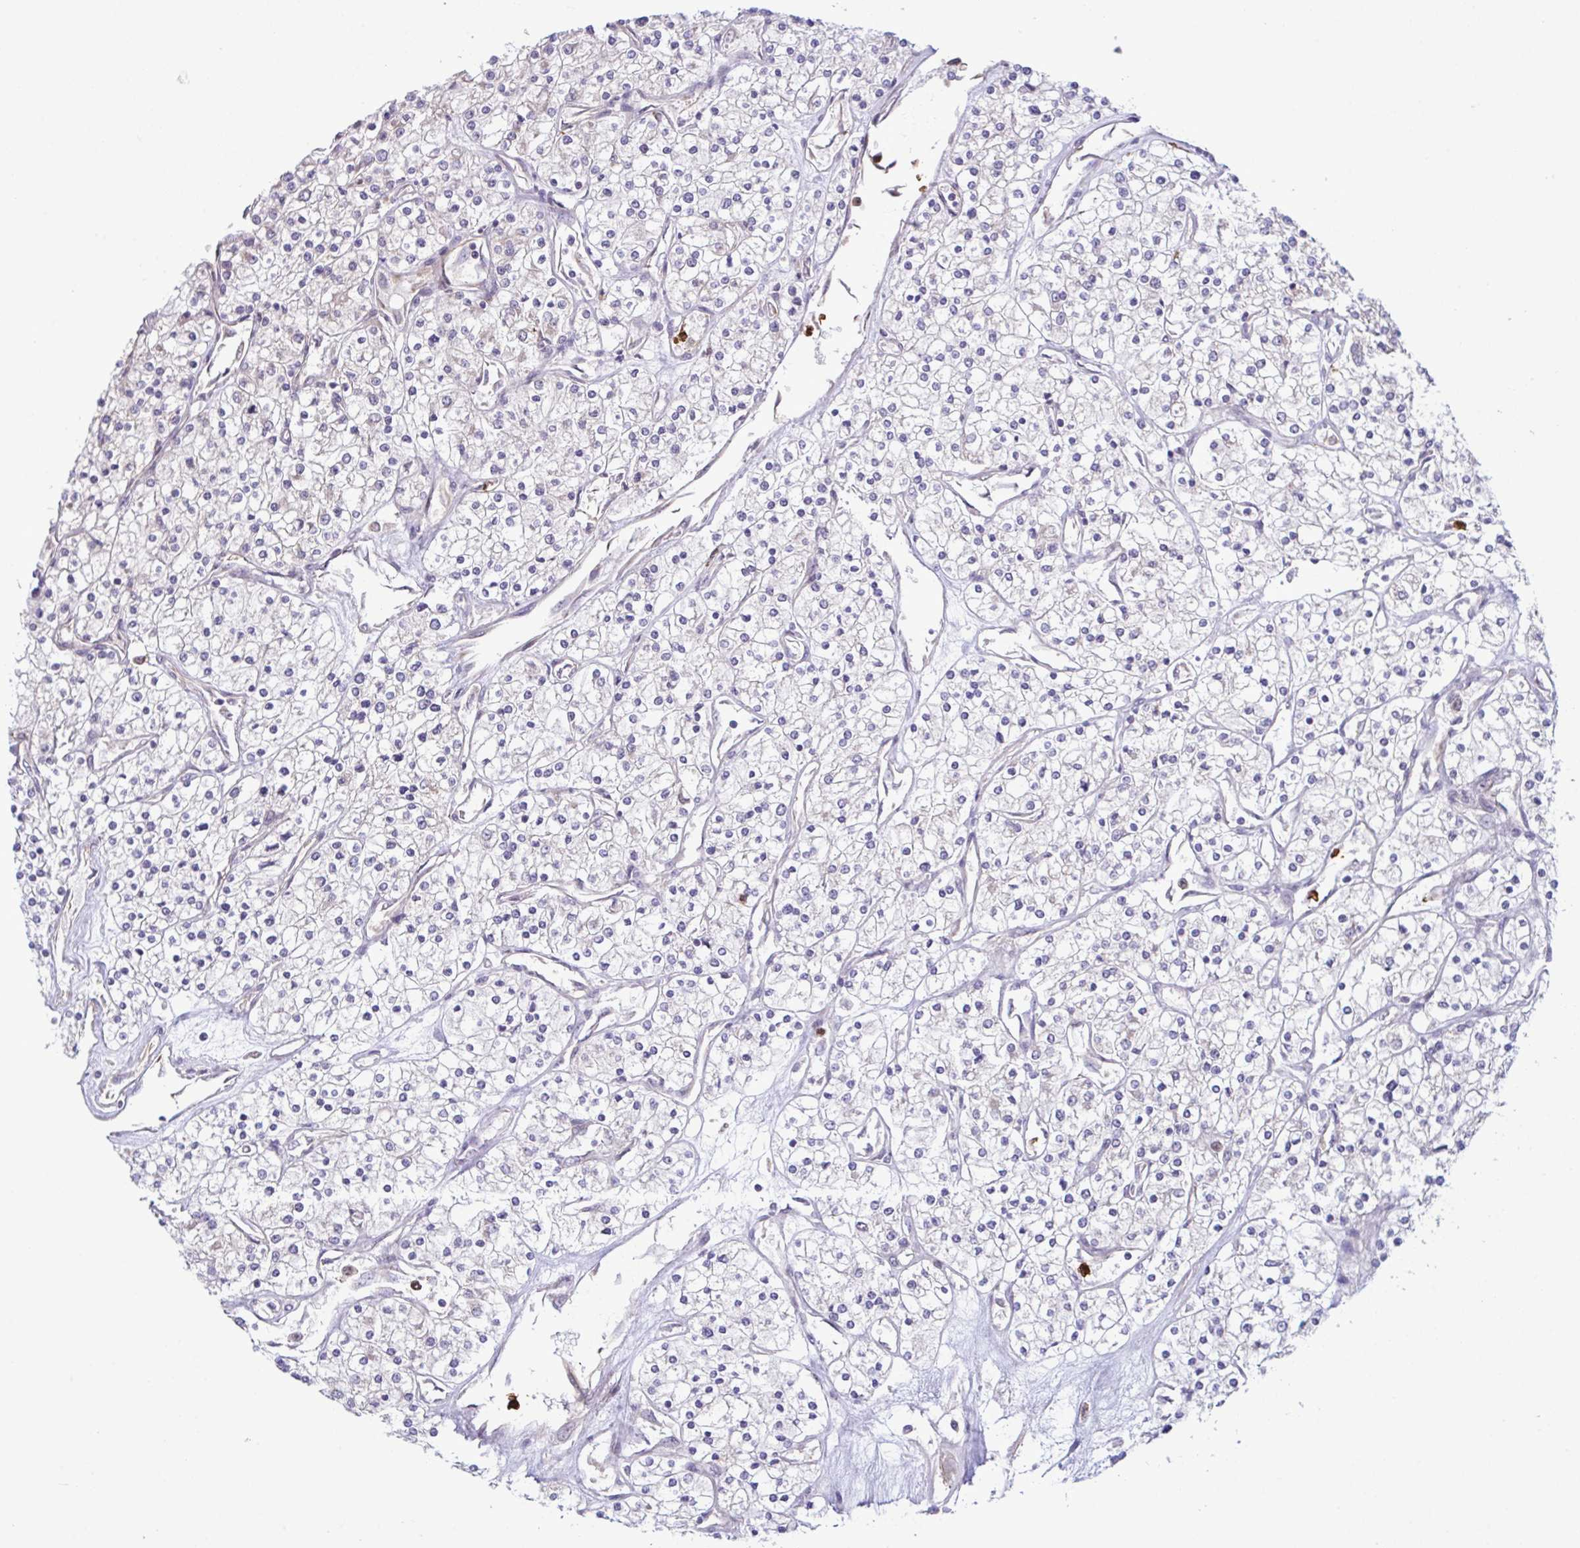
{"staining": {"intensity": "negative", "quantity": "none", "location": "none"}, "tissue": "renal cancer", "cell_type": "Tumor cells", "image_type": "cancer", "snomed": [{"axis": "morphology", "description": "Adenocarcinoma, NOS"}, {"axis": "topography", "description": "Kidney"}], "caption": "Tumor cells show no significant positivity in adenocarcinoma (renal).", "gene": "CMPK1", "patient": {"sex": "male", "age": 80}}